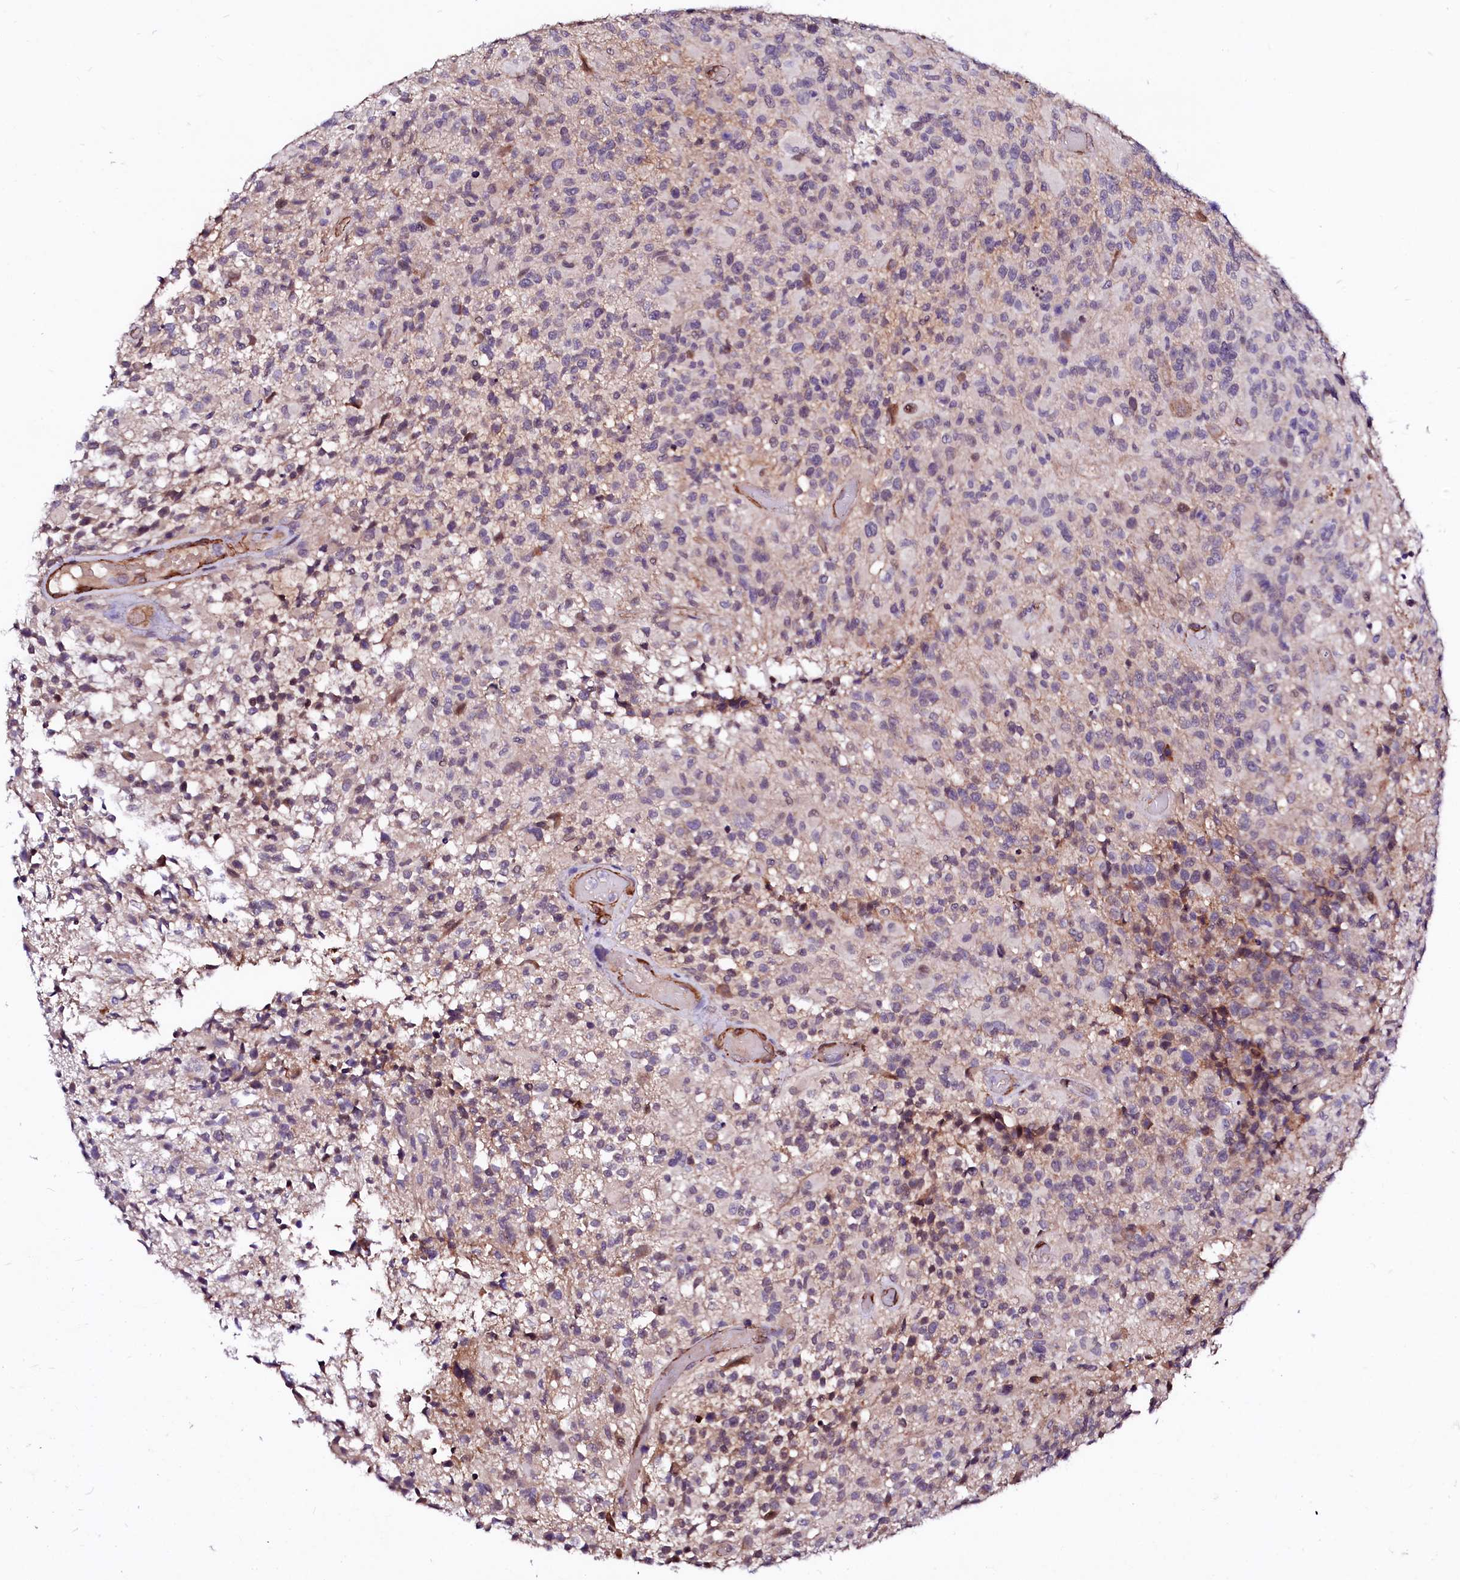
{"staining": {"intensity": "weak", "quantity": "25%-75%", "location": "cytoplasmic/membranous"}, "tissue": "glioma", "cell_type": "Tumor cells", "image_type": "cancer", "snomed": [{"axis": "morphology", "description": "Glioma, malignant, High grade"}, {"axis": "morphology", "description": "Glioblastoma, NOS"}, {"axis": "topography", "description": "Brain"}], "caption": "IHC micrograph of human glioma stained for a protein (brown), which displays low levels of weak cytoplasmic/membranous expression in approximately 25%-75% of tumor cells.", "gene": "GPR176", "patient": {"sex": "male", "age": 60}}